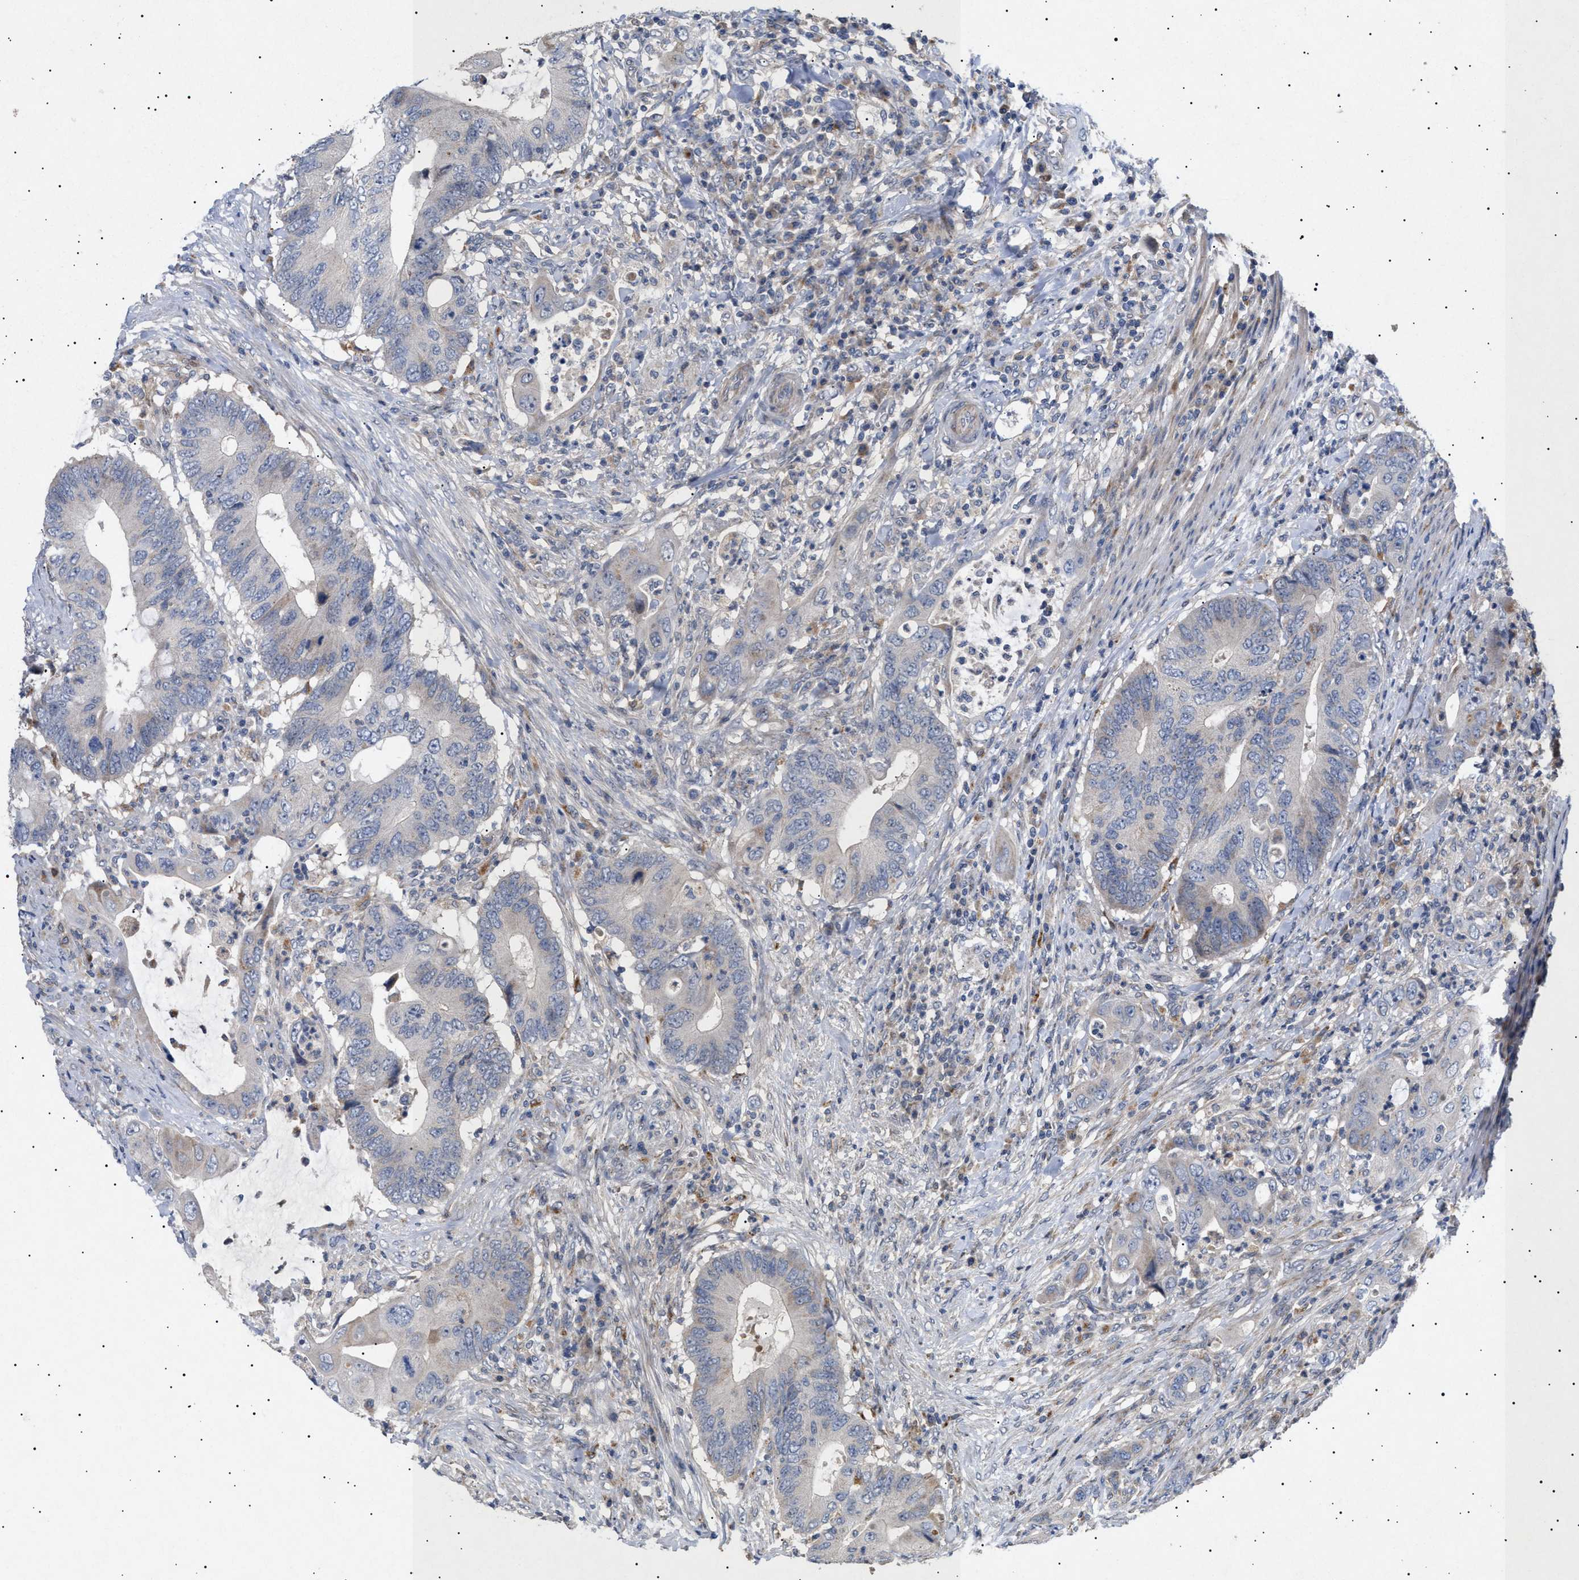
{"staining": {"intensity": "weak", "quantity": "<25%", "location": "cytoplasmic/membranous"}, "tissue": "colorectal cancer", "cell_type": "Tumor cells", "image_type": "cancer", "snomed": [{"axis": "morphology", "description": "Adenocarcinoma, NOS"}, {"axis": "topography", "description": "Colon"}], "caption": "Tumor cells are negative for protein expression in human colorectal cancer (adenocarcinoma). (DAB immunohistochemistry (IHC) visualized using brightfield microscopy, high magnification).", "gene": "SIRT5", "patient": {"sex": "male", "age": 71}}